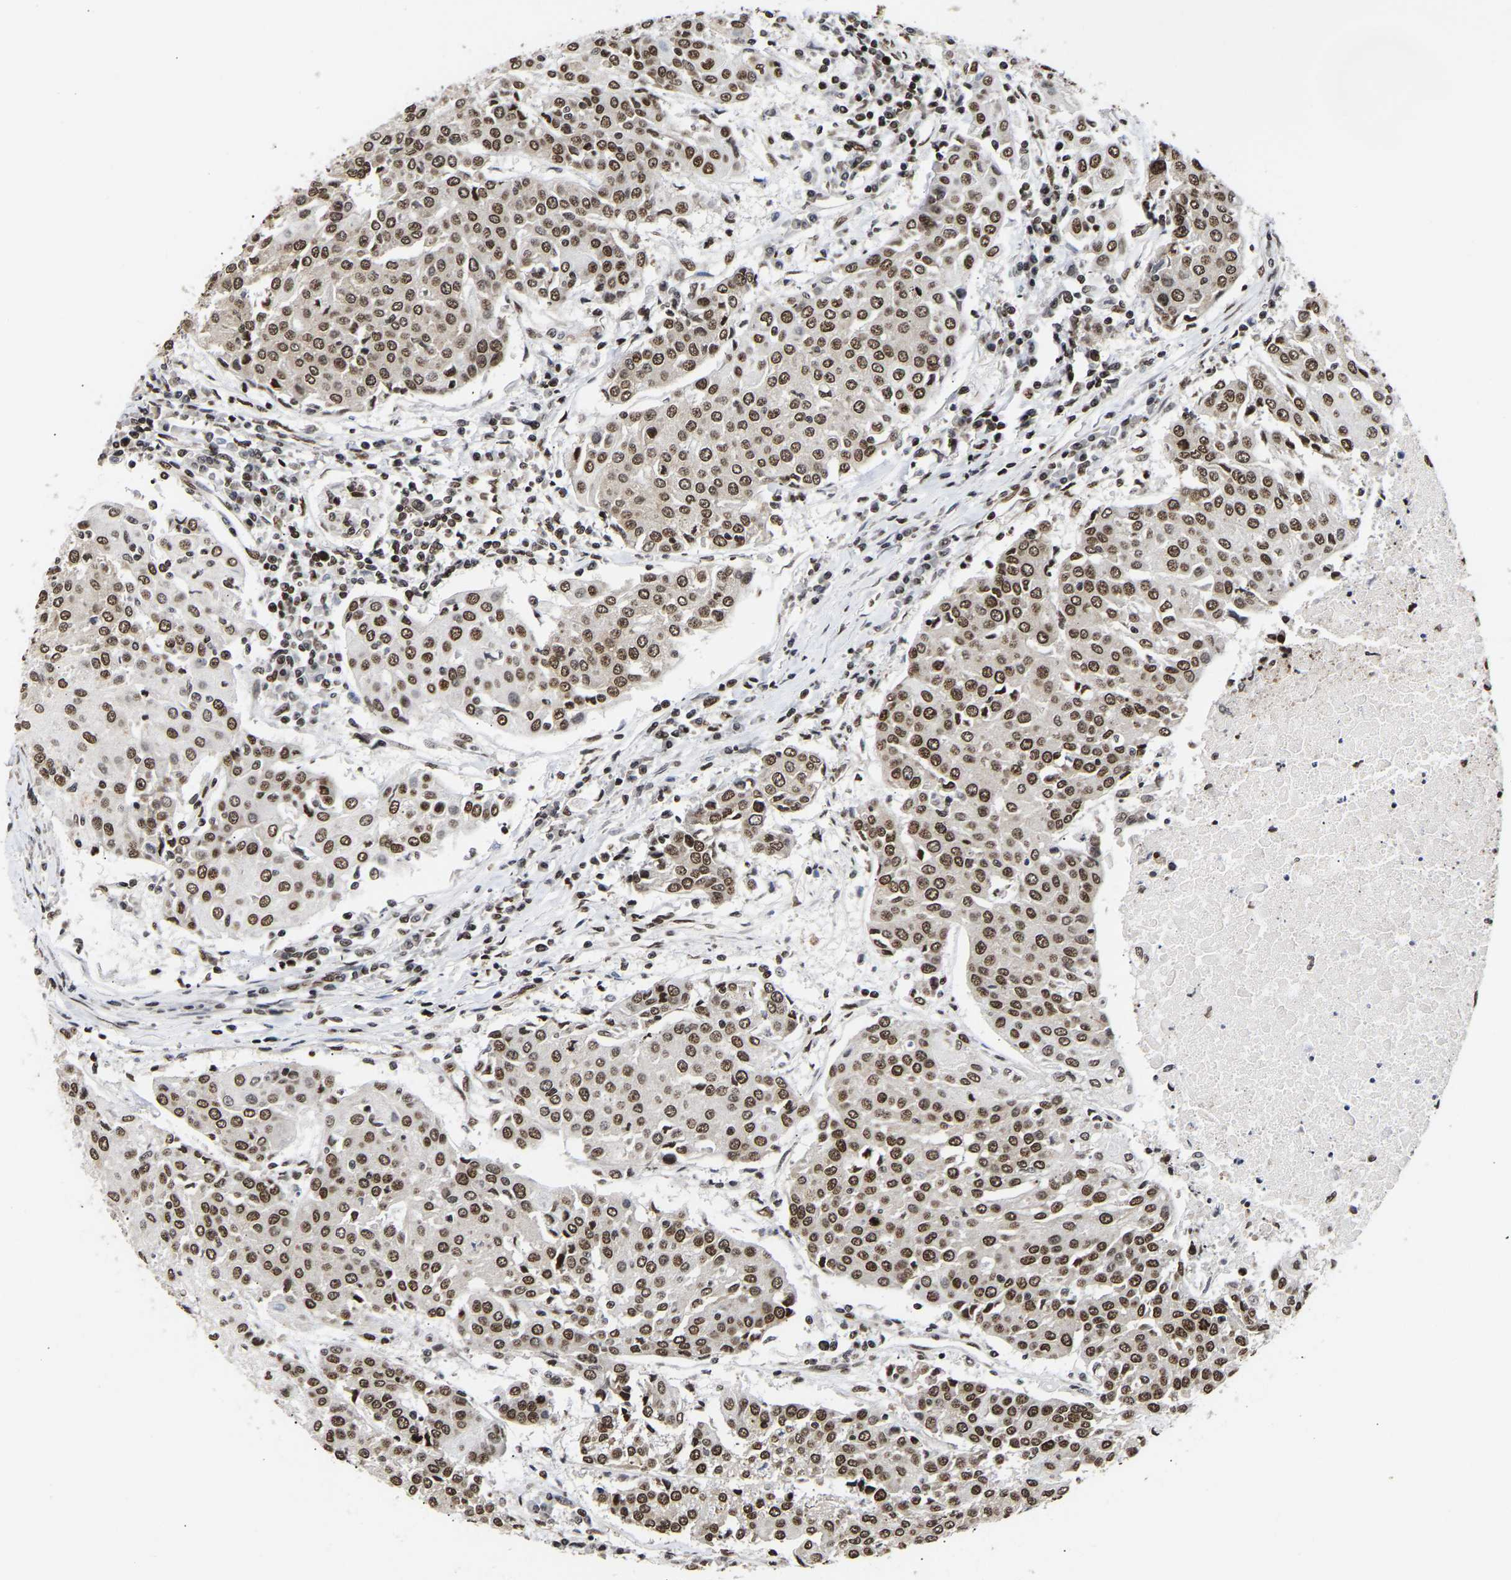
{"staining": {"intensity": "strong", "quantity": ">75%", "location": "nuclear"}, "tissue": "urothelial cancer", "cell_type": "Tumor cells", "image_type": "cancer", "snomed": [{"axis": "morphology", "description": "Urothelial carcinoma, High grade"}, {"axis": "topography", "description": "Urinary bladder"}], "caption": "This micrograph shows urothelial carcinoma (high-grade) stained with IHC to label a protein in brown. The nuclear of tumor cells show strong positivity for the protein. Nuclei are counter-stained blue.", "gene": "PSIP1", "patient": {"sex": "female", "age": 85}}